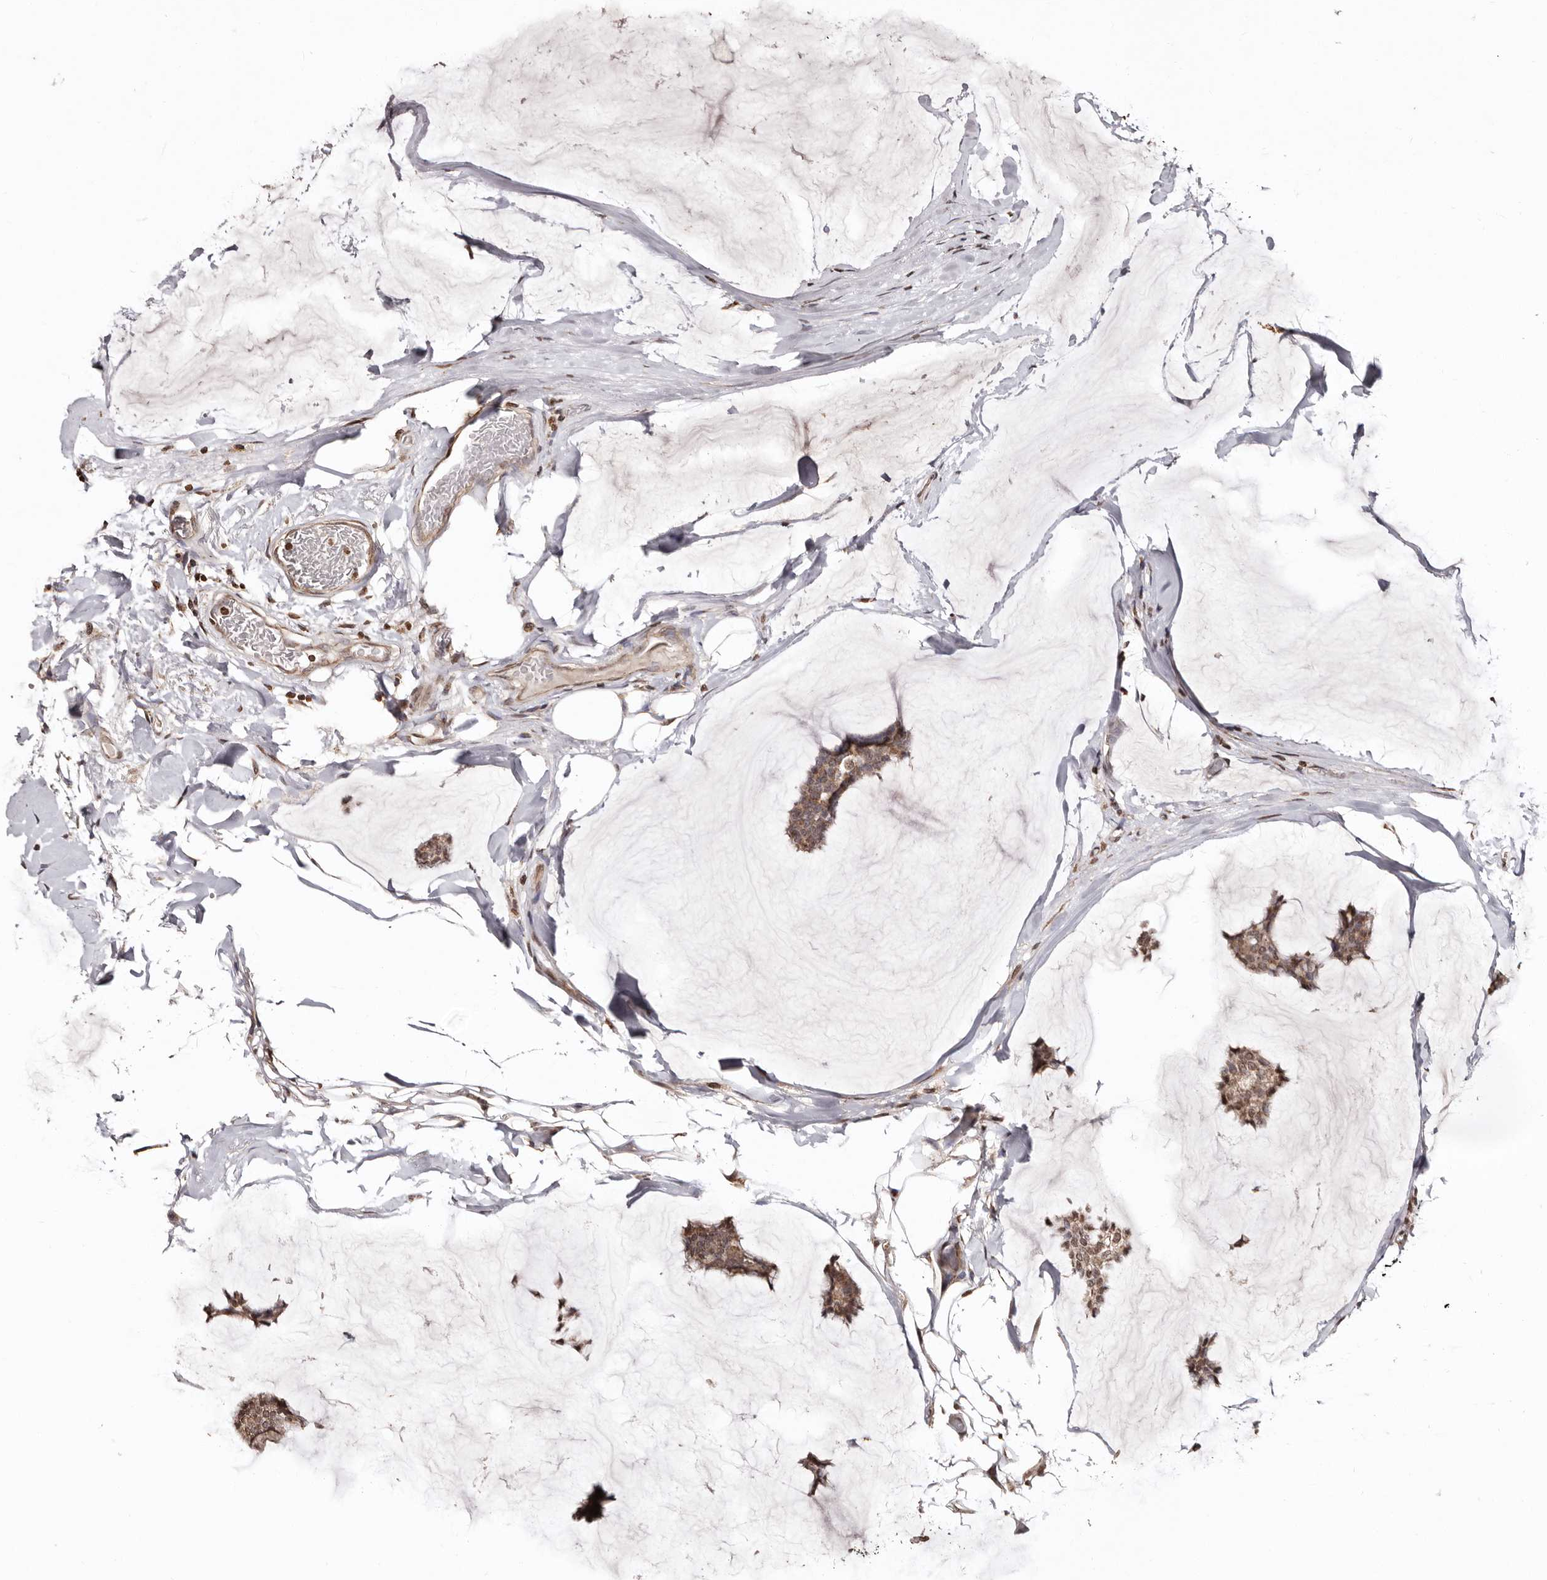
{"staining": {"intensity": "weak", "quantity": ">75%", "location": "cytoplasmic/membranous,nuclear"}, "tissue": "breast cancer", "cell_type": "Tumor cells", "image_type": "cancer", "snomed": [{"axis": "morphology", "description": "Duct carcinoma"}, {"axis": "topography", "description": "Breast"}], "caption": "The immunohistochemical stain highlights weak cytoplasmic/membranous and nuclear staining in tumor cells of breast cancer tissue.", "gene": "CCDC190", "patient": {"sex": "female", "age": 93}}